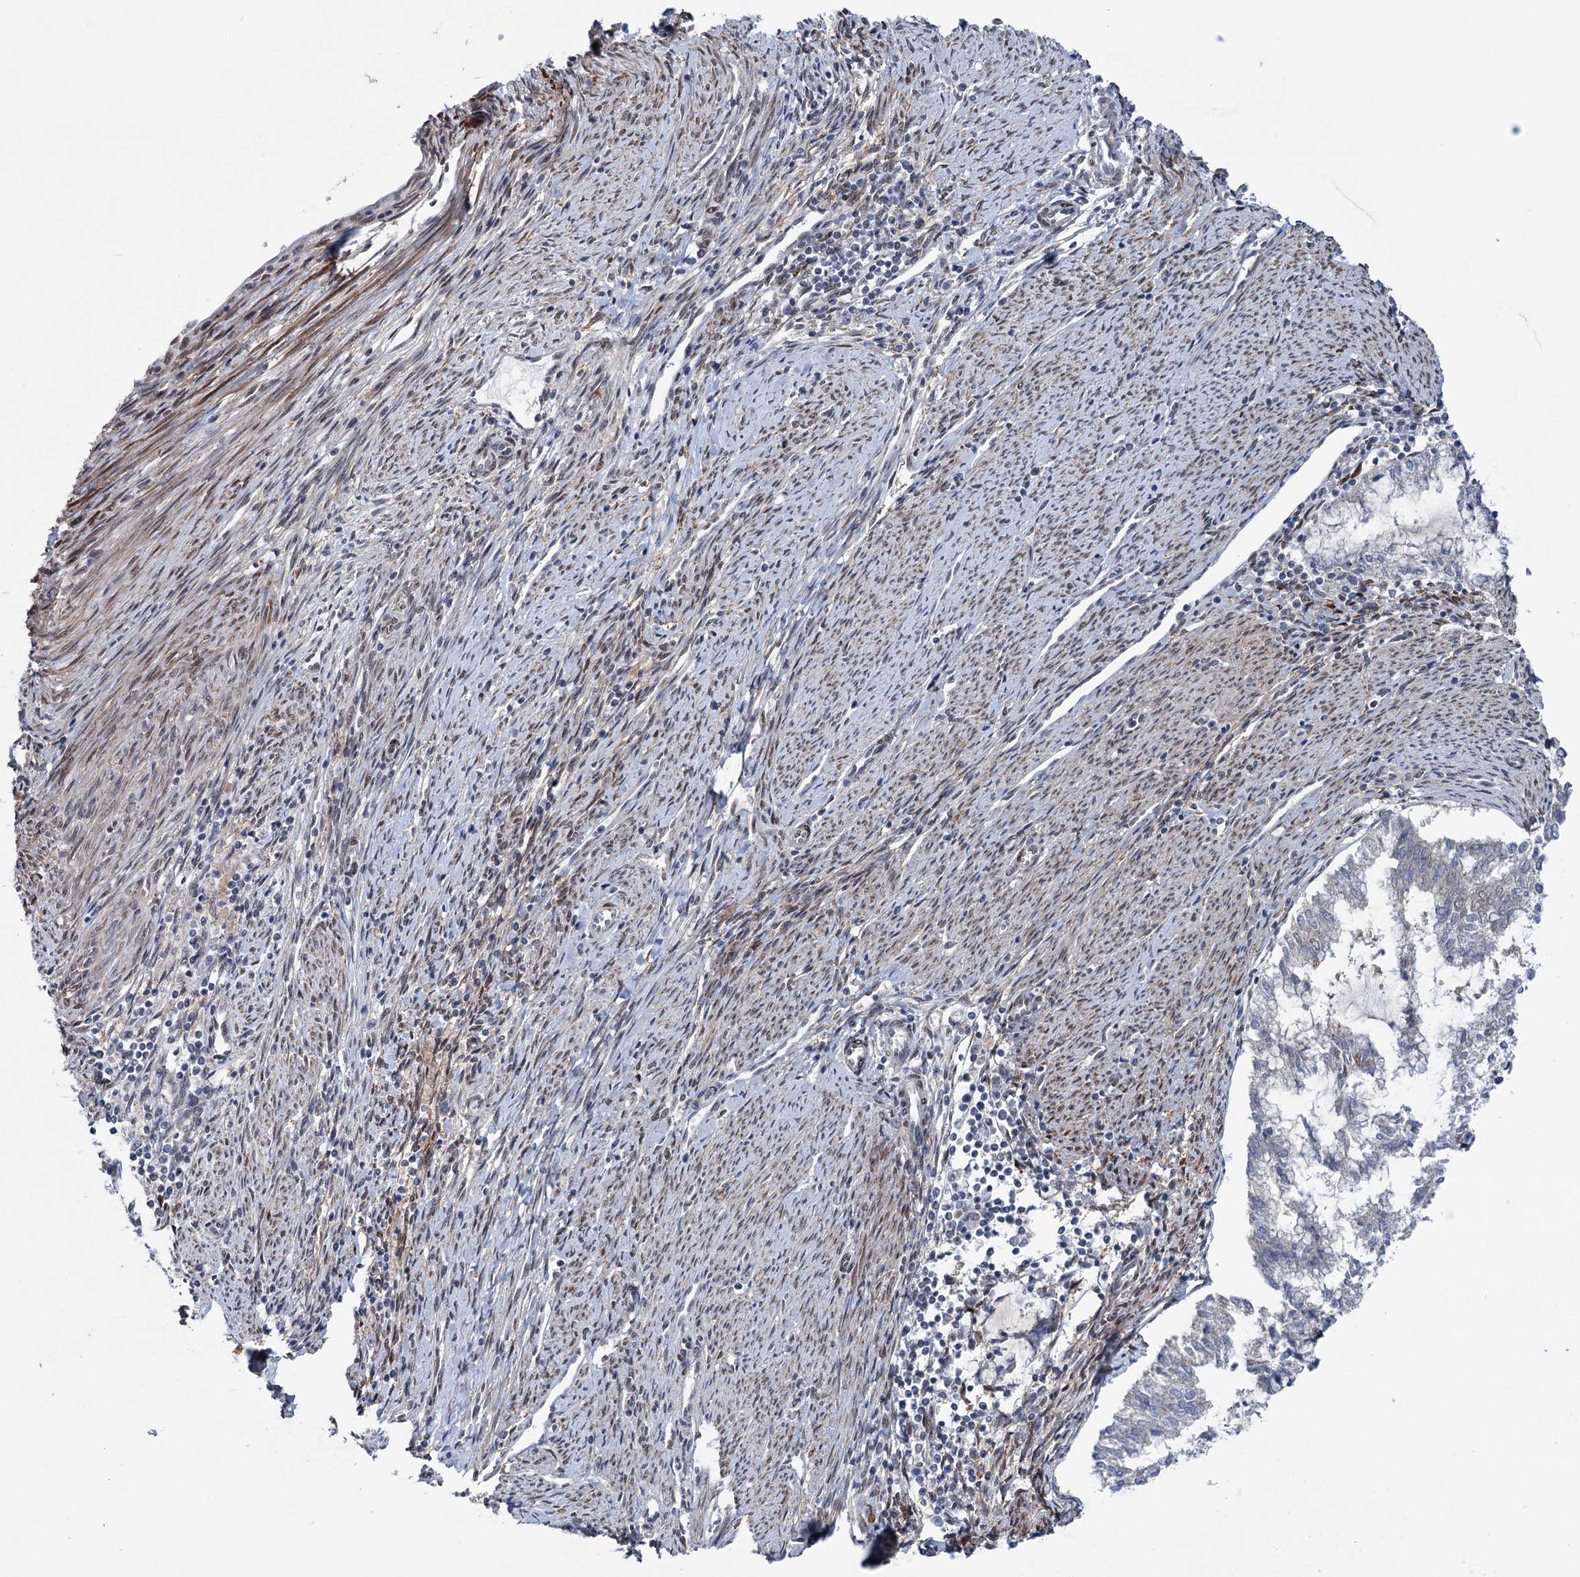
{"staining": {"intensity": "negative", "quantity": "none", "location": "none"}, "tissue": "endometrial cancer", "cell_type": "Tumor cells", "image_type": "cancer", "snomed": [{"axis": "morphology", "description": "Adenocarcinoma, NOS"}, {"axis": "topography", "description": "Endometrium"}], "caption": "Immunohistochemical staining of endometrial cancer (adenocarcinoma) exhibits no significant expression in tumor cells. (DAB immunohistochemistry (IHC) with hematoxylin counter stain).", "gene": "FAM53A", "patient": {"sex": "female", "age": 79}}